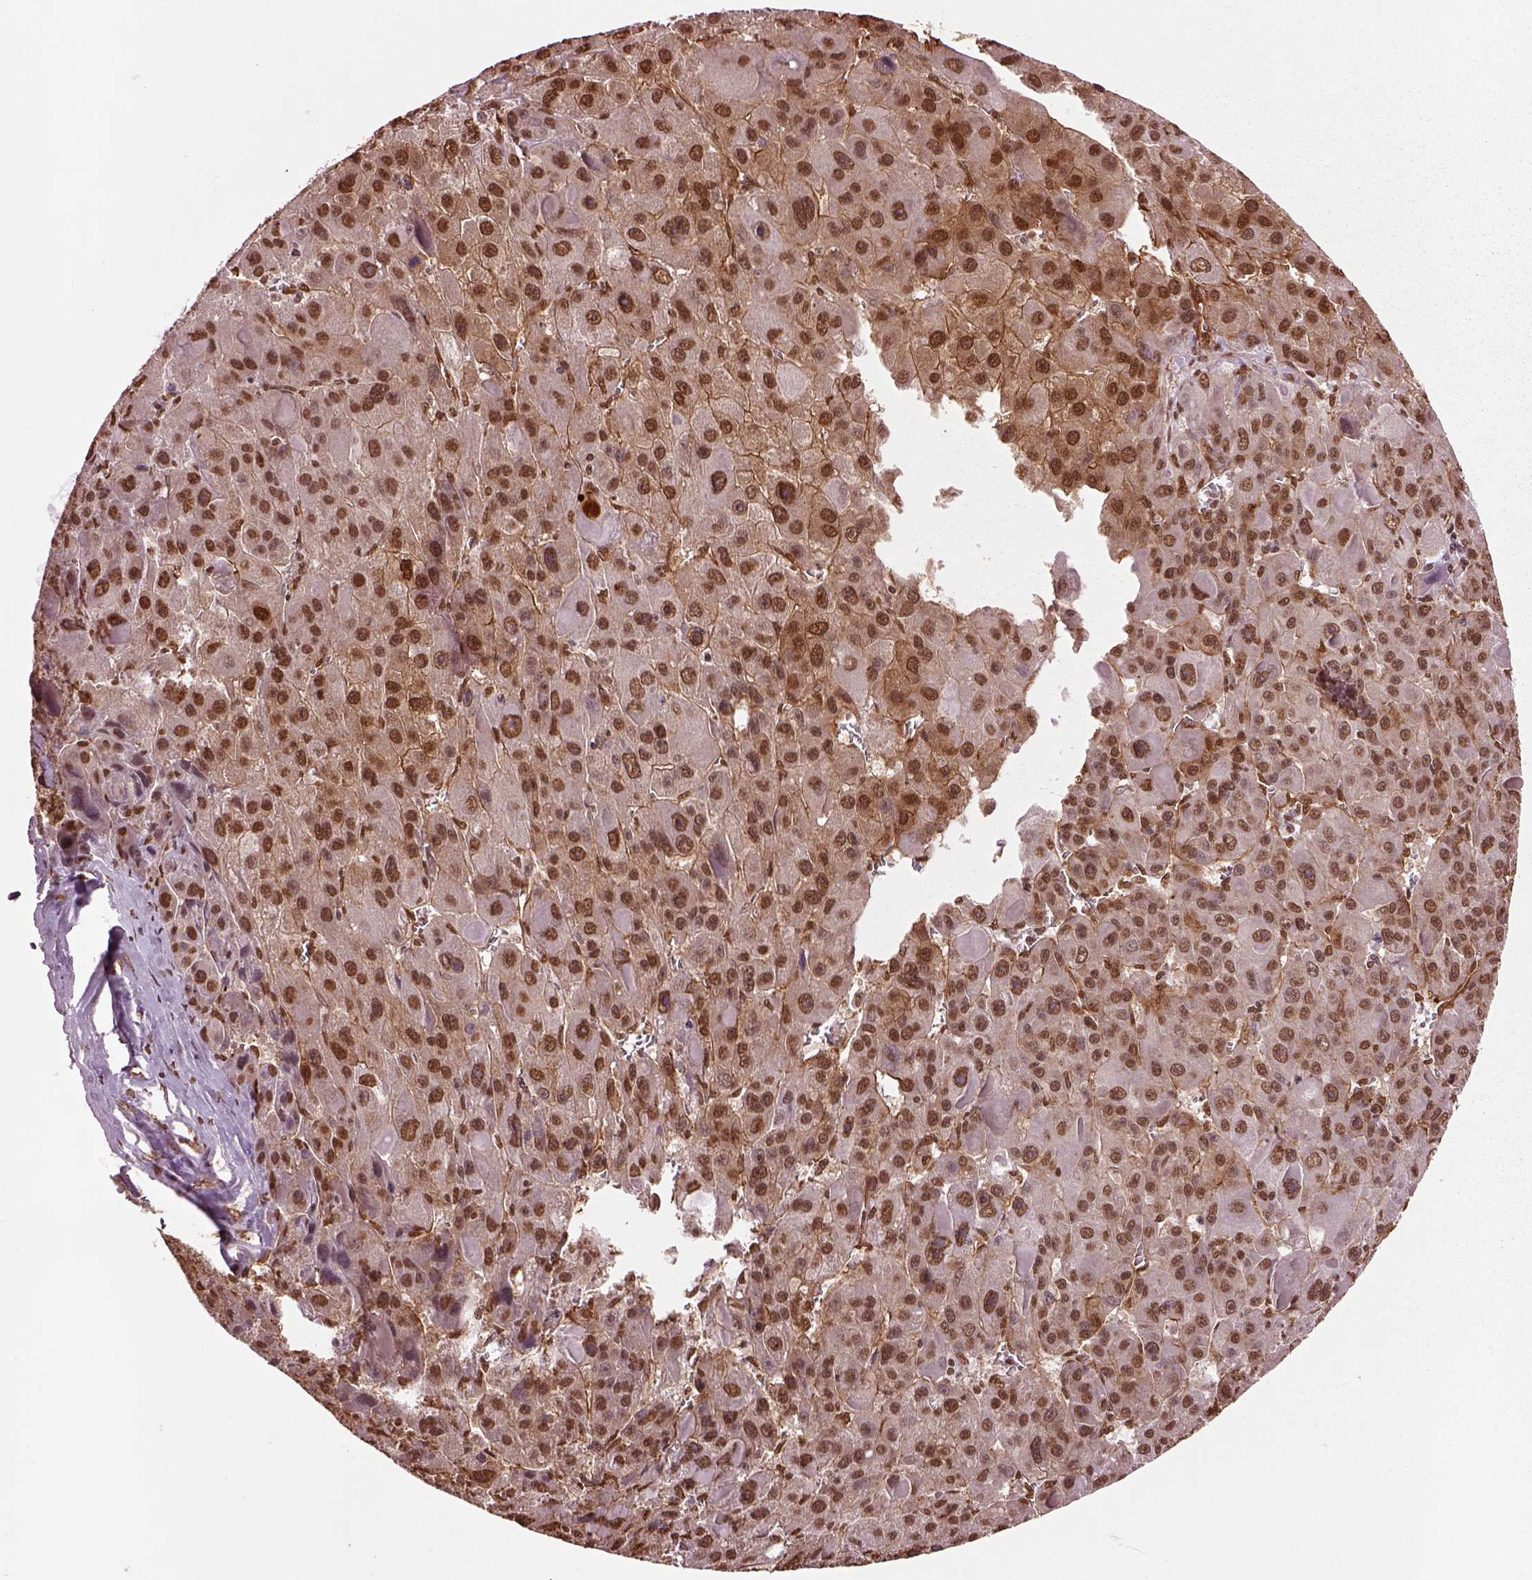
{"staining": {"intensity": "moderate", "quantity": ">75%", "location": "nuclear"}, "tissue": "liver cancer", "cell_type": "Tumor cells", "image_type": "cancer", "snomed": [{"axis": "morphology", "description": "Carcinoma, Hepatocellular, NOS"}, {"axis": "topography", "description": "Liver"}], "caption": "Moderate nuclear protein expression is seen in approximately >75% of tumor cells in liver cancer.", "gene": "DDX3X", "patient": {"sex": "male", "age": 76}}